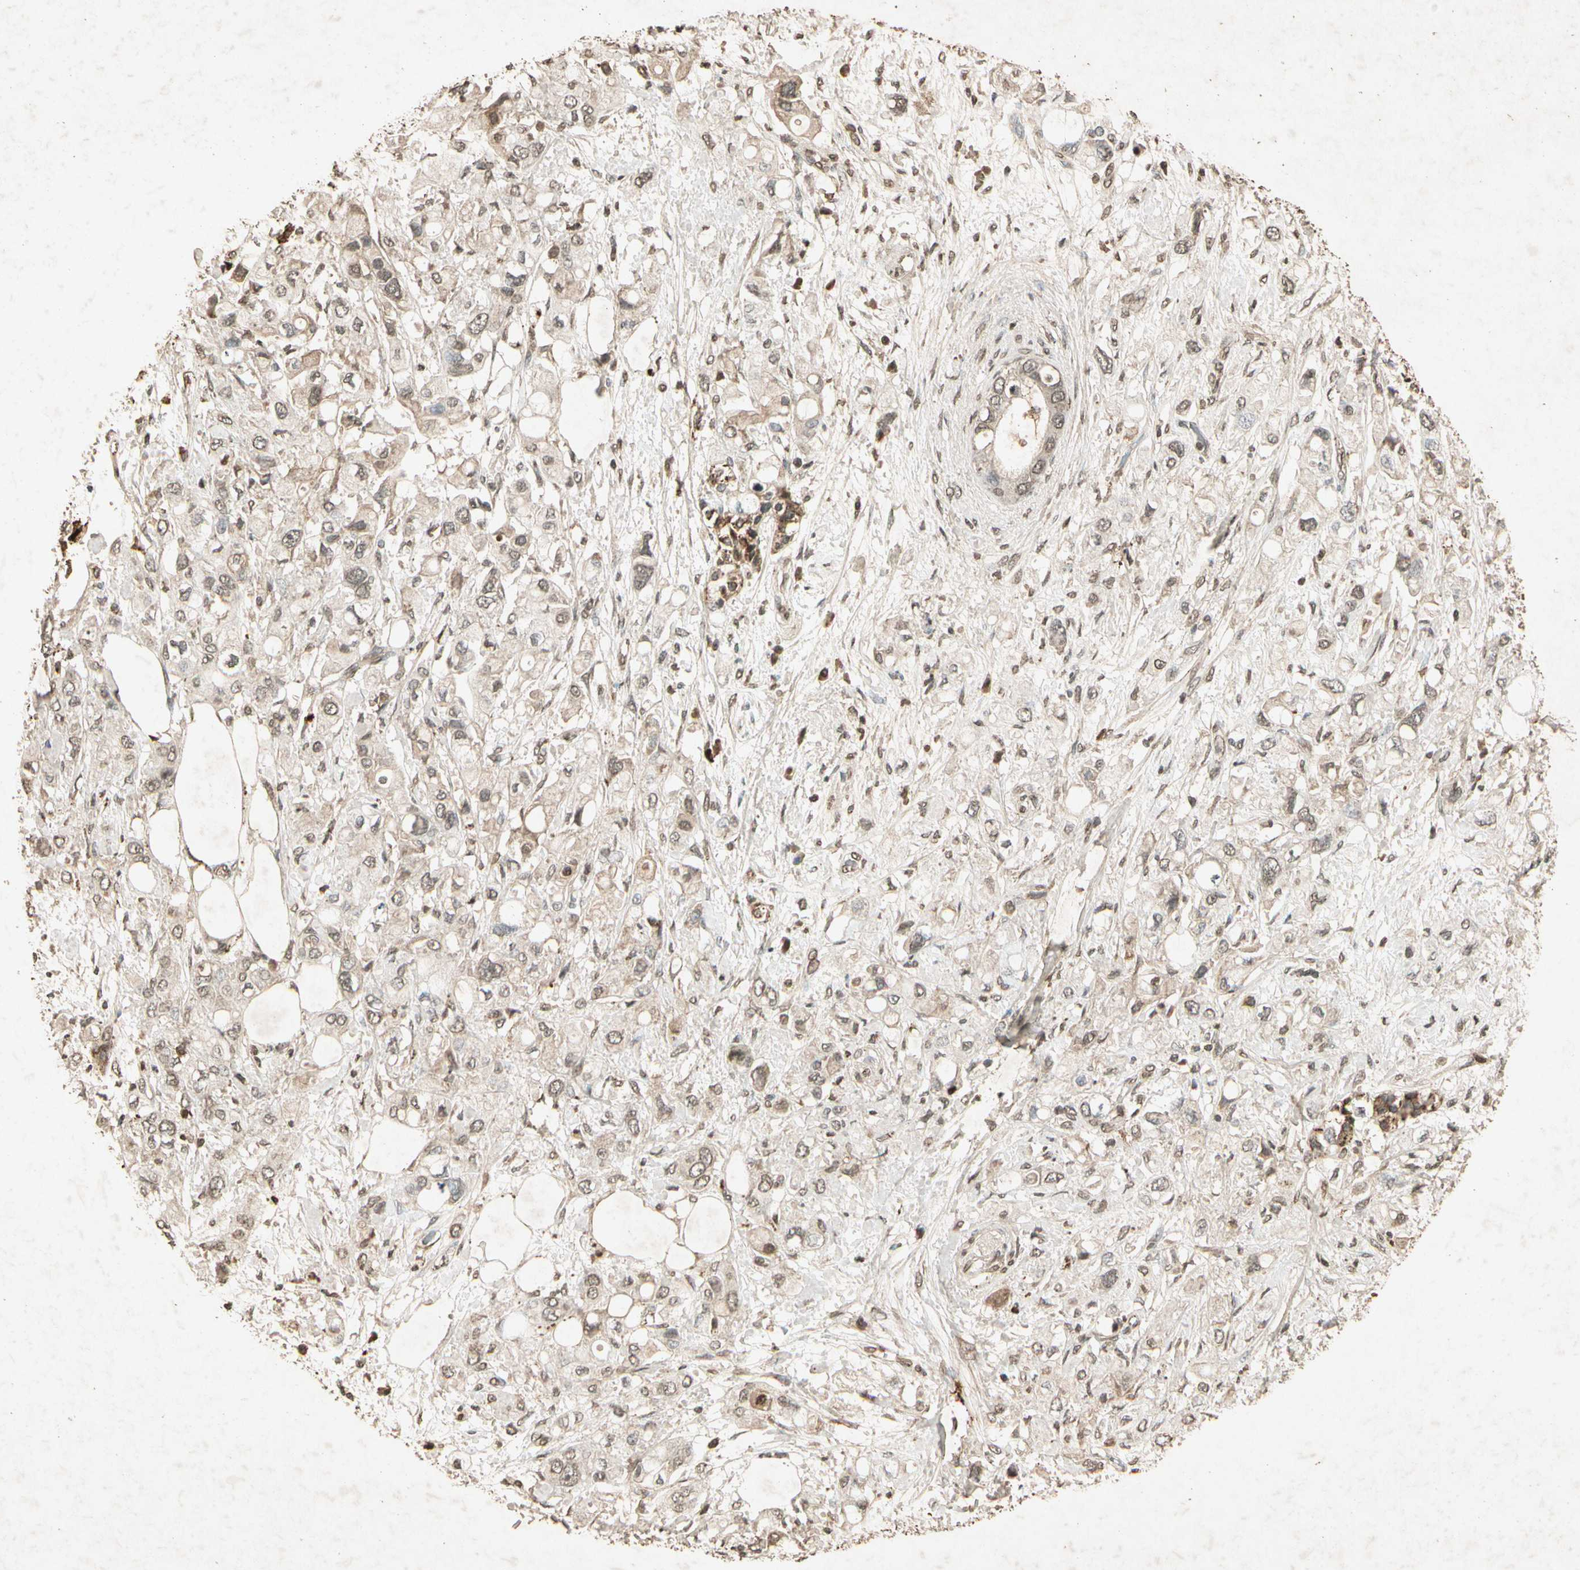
{"staining": {"intensity": "weak", "quantity": ">75%", "location": "cytoplasmic/membranous,nuclear"}, "tissue": "pancreatic cancer", "cell_type": "Tumor cells", "image_type": "cancer", "snomed": [{"axis": "morphology", "description": "Adenocarcinoma, NOS"}, {"axis": "topography", "description": "Pancreas"}], "caption": "Protein expression by immunohistochemistry displays weak cytoplasmic/membranous and nuclear expression in approximately >75% of tumor cells in pancreatic cancer. (Brightfield microscopy of DAB IHC at high magnification).", "gene": "GC", "patient": {"sex": "female", "age": 56}}